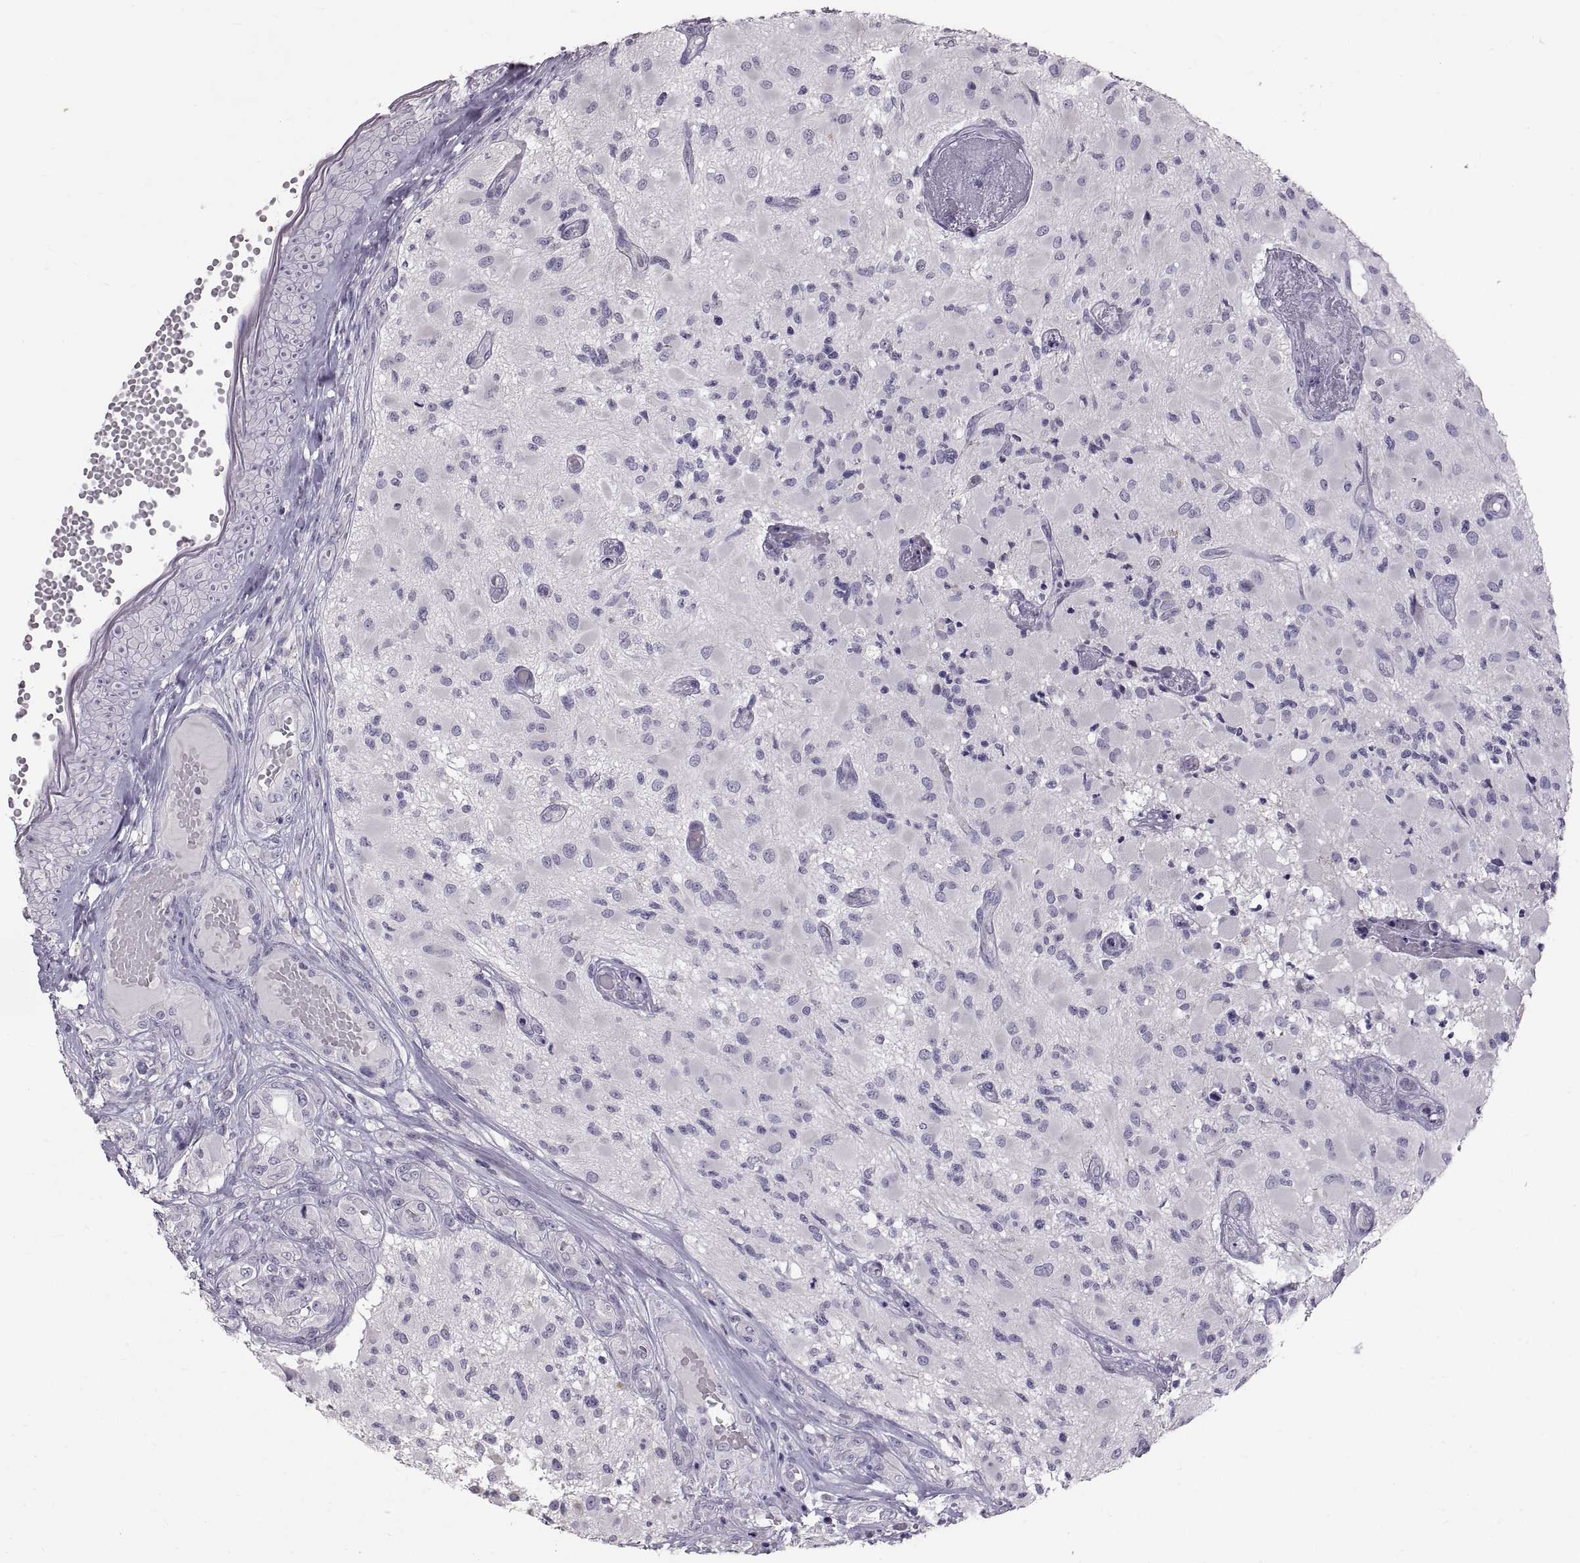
{"staining": {"intensity": "negative", "quantity": "none", "location": "none"}, "tissue": "glioma", "cell_type": "Tumor cells", "image_type": "cancer", "snomed": [{"axis": "morphology", "description": "Glioma, malignant, High grade"}, {"axis": "topography", "description": "Brain"}], "caption": "Tumor cells show no significant positivity in malignant glioma (high-grade). (DAB IHC visualized using brightfield microscopy, high magnification).", "gene": "WBP2NL", "patient": {"sex": "female", "age": 63}}